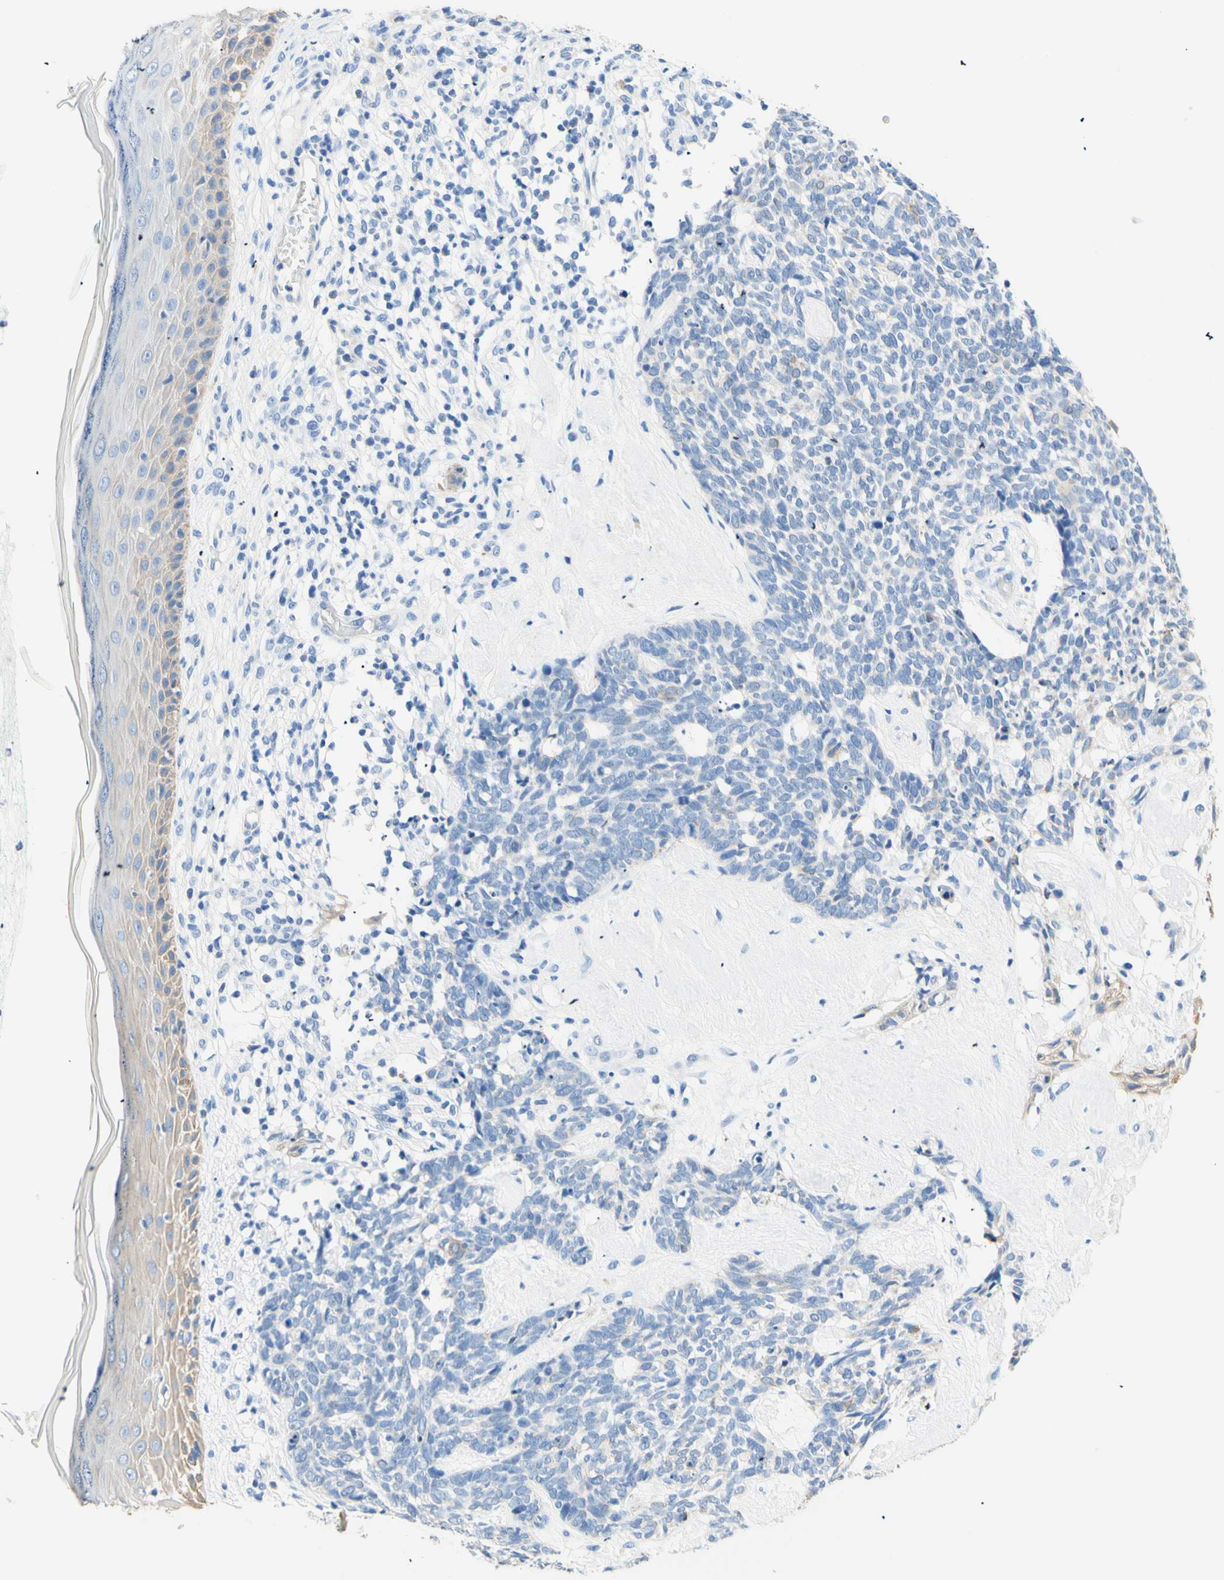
{"staining": {"intensity": "negative", "quantity": "none", "location": "none"}, "tissue": "skin cancer", "cell_type": "Tumor cells", "image_type": "cancer", "snomed": [{"axis": "morphology", "description": "Basal cell carcinoma"}, {"axis": "topography", "description": "Skin"}], "caption": "A high-resolution histopathology image shows immunohistochemistry (IHC) staining of skin cancer, which reveals no significant positivity in tumor cells.", "gene": "HPCA", "patient": {"sex": "female", "age": 84}}